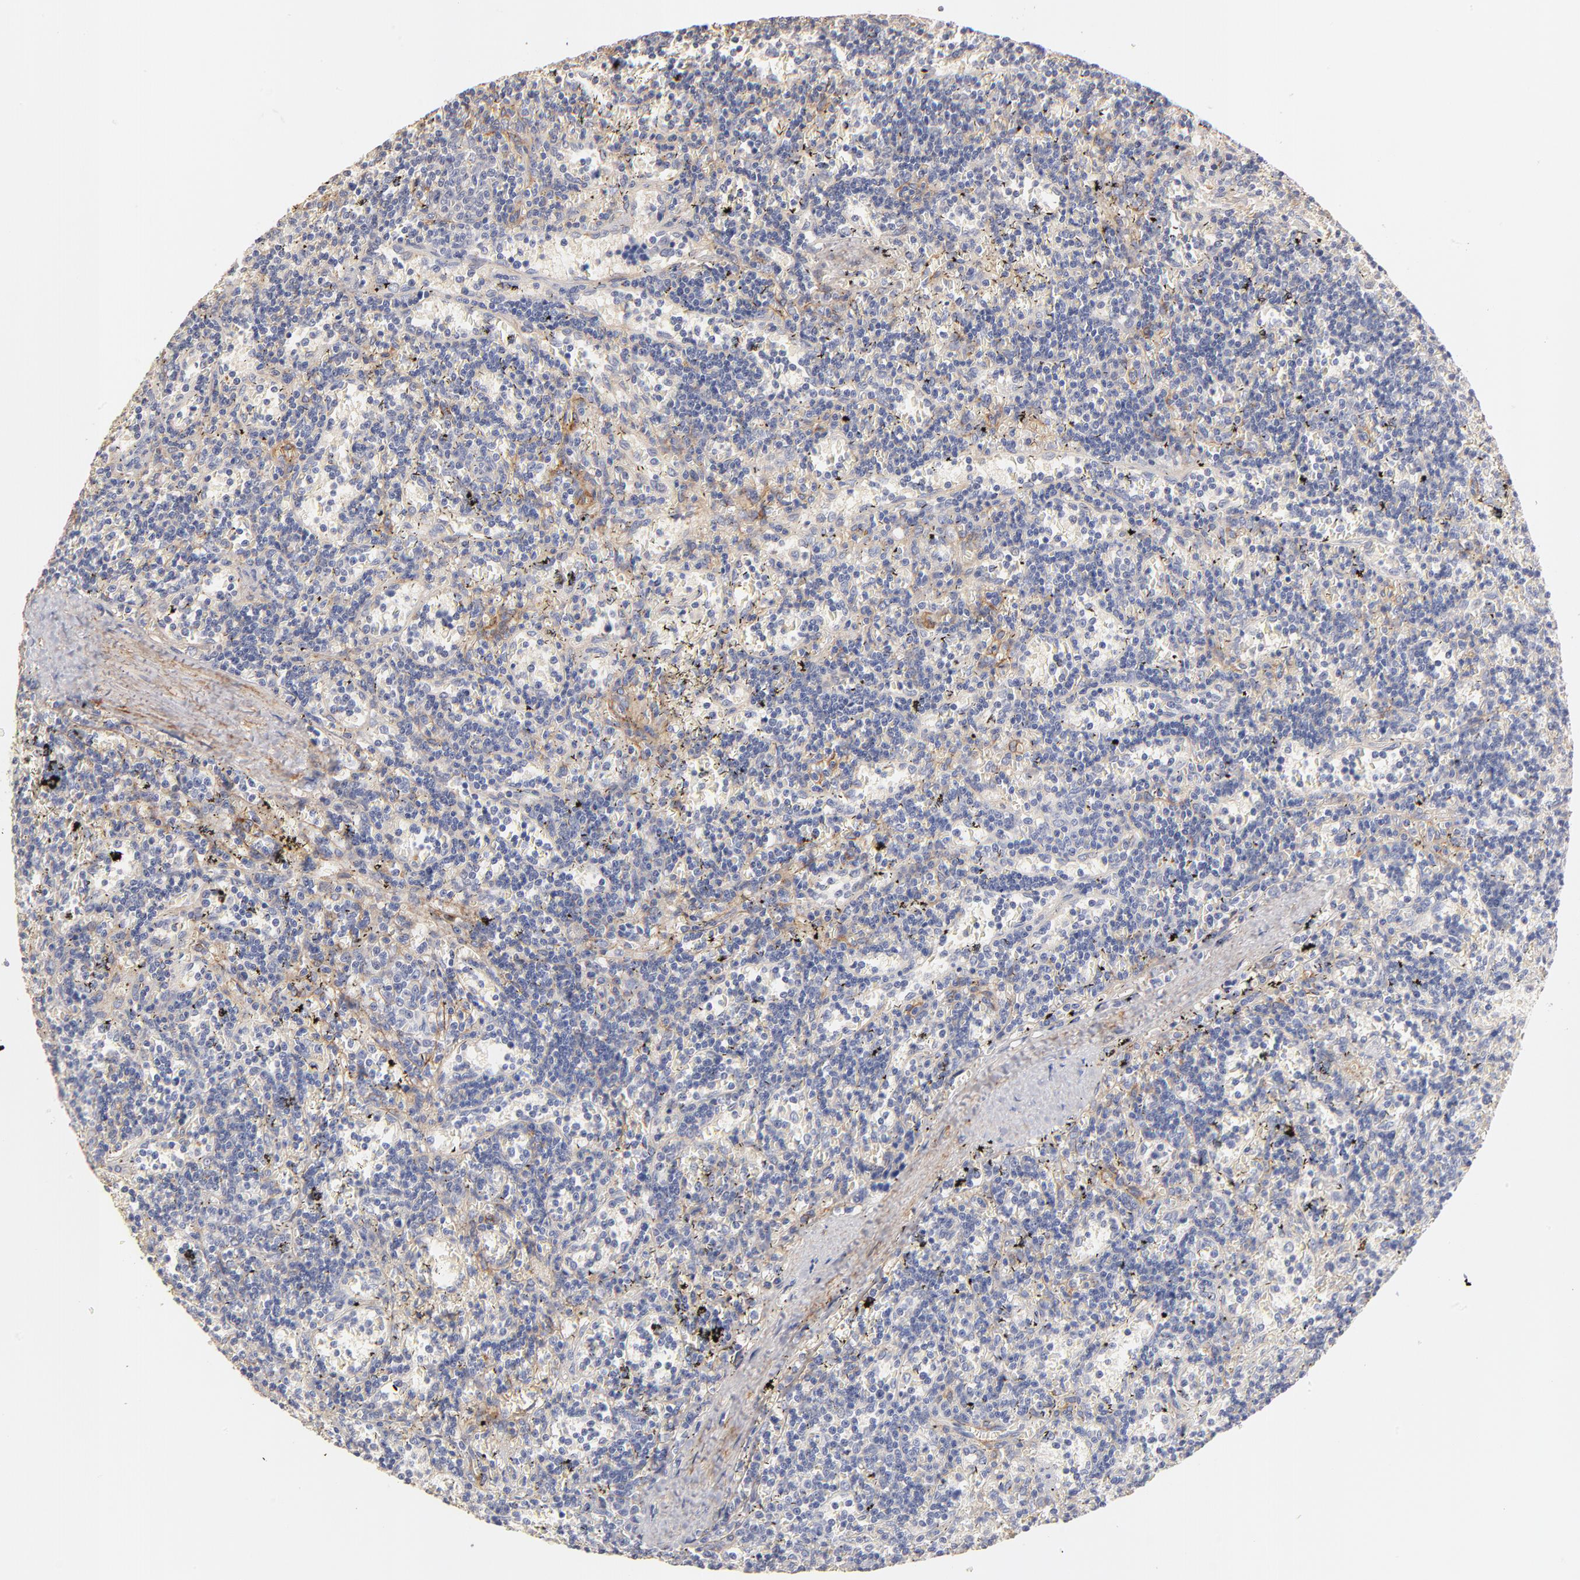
{"staining": {"intensity": "negative", "quantity": "none", "location": "none"}, "tissue": "lymphoma", "cell_type": "Tumor cells", "image_type": "cancer", "snomed": [{"axis": "morphology", "description": "Malignant lymphoma, non-Hodgkin's type, High grade"}, {"axis": "topography", "description": "Colon"}], "caption": "Immunohistochemical staining of human lymphoma displays no significant expression in tumor cells.", "gene": "ITGA8", "patient": {"sex": "male", "age": 82}}